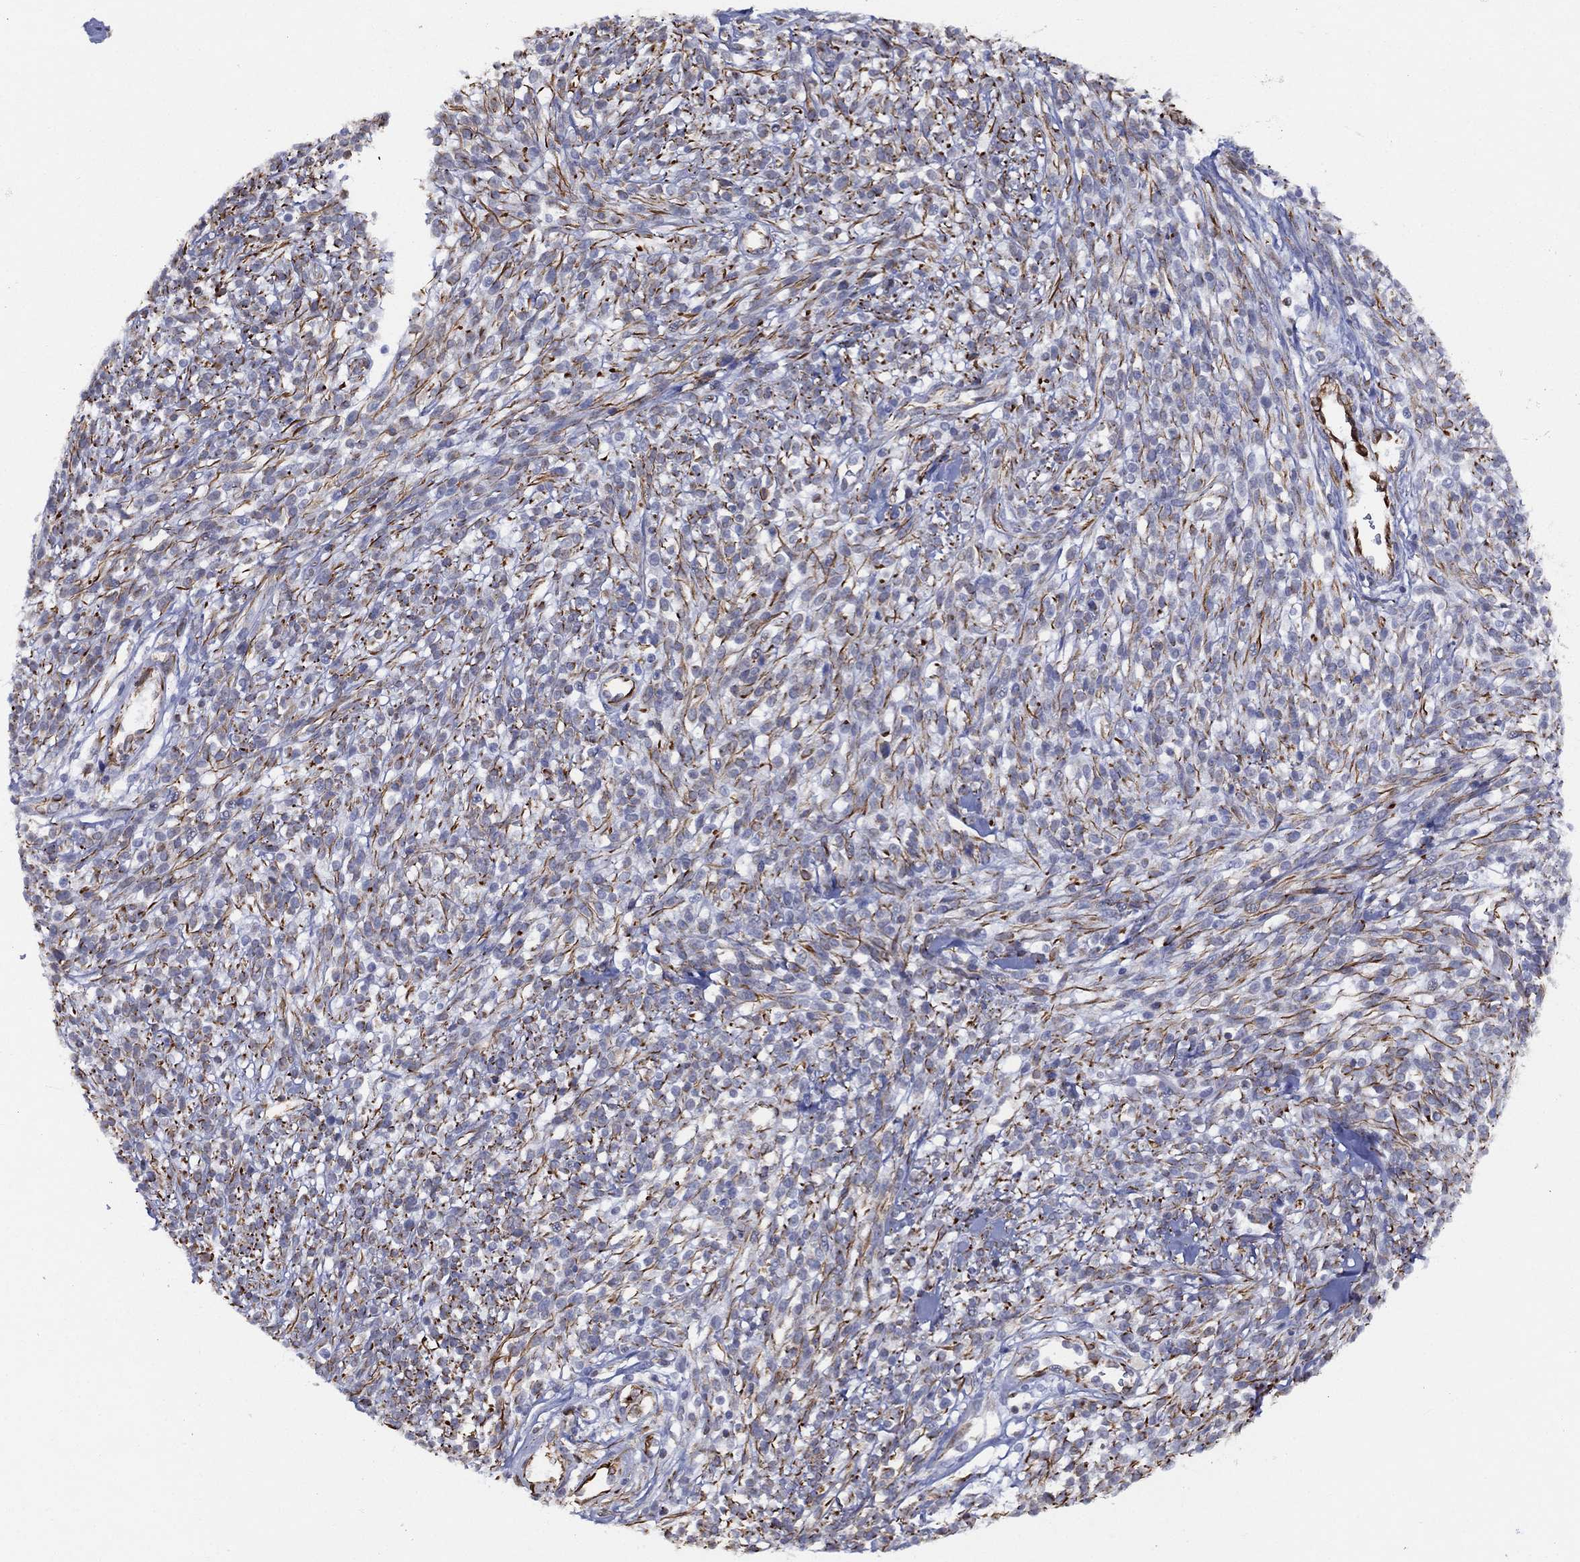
{"staining": {"intensity": "strong", "quantity": "25%-75%", "location": "cytoplasmic/membranous"}, "tissue": "melanoma", "cell_type": "Tumor cells", "image_type": "cancer", "snomed": [{"axis": "morphology", "description": "Malignant melanoma, NOS"}, {"axis": "topography", "description": "Skin"}, {"axis": "topography", "description": "Skin of trunk"}], "caption": "Strong cytoplasmic/membranous positivity for a protein is appreciated in approximately 25%-75% of tumor cells of malignant melanoma using immunohistochemistry (IHC).", "gene": "MAS1", "patient": {"sex": "male", "age": 74}}